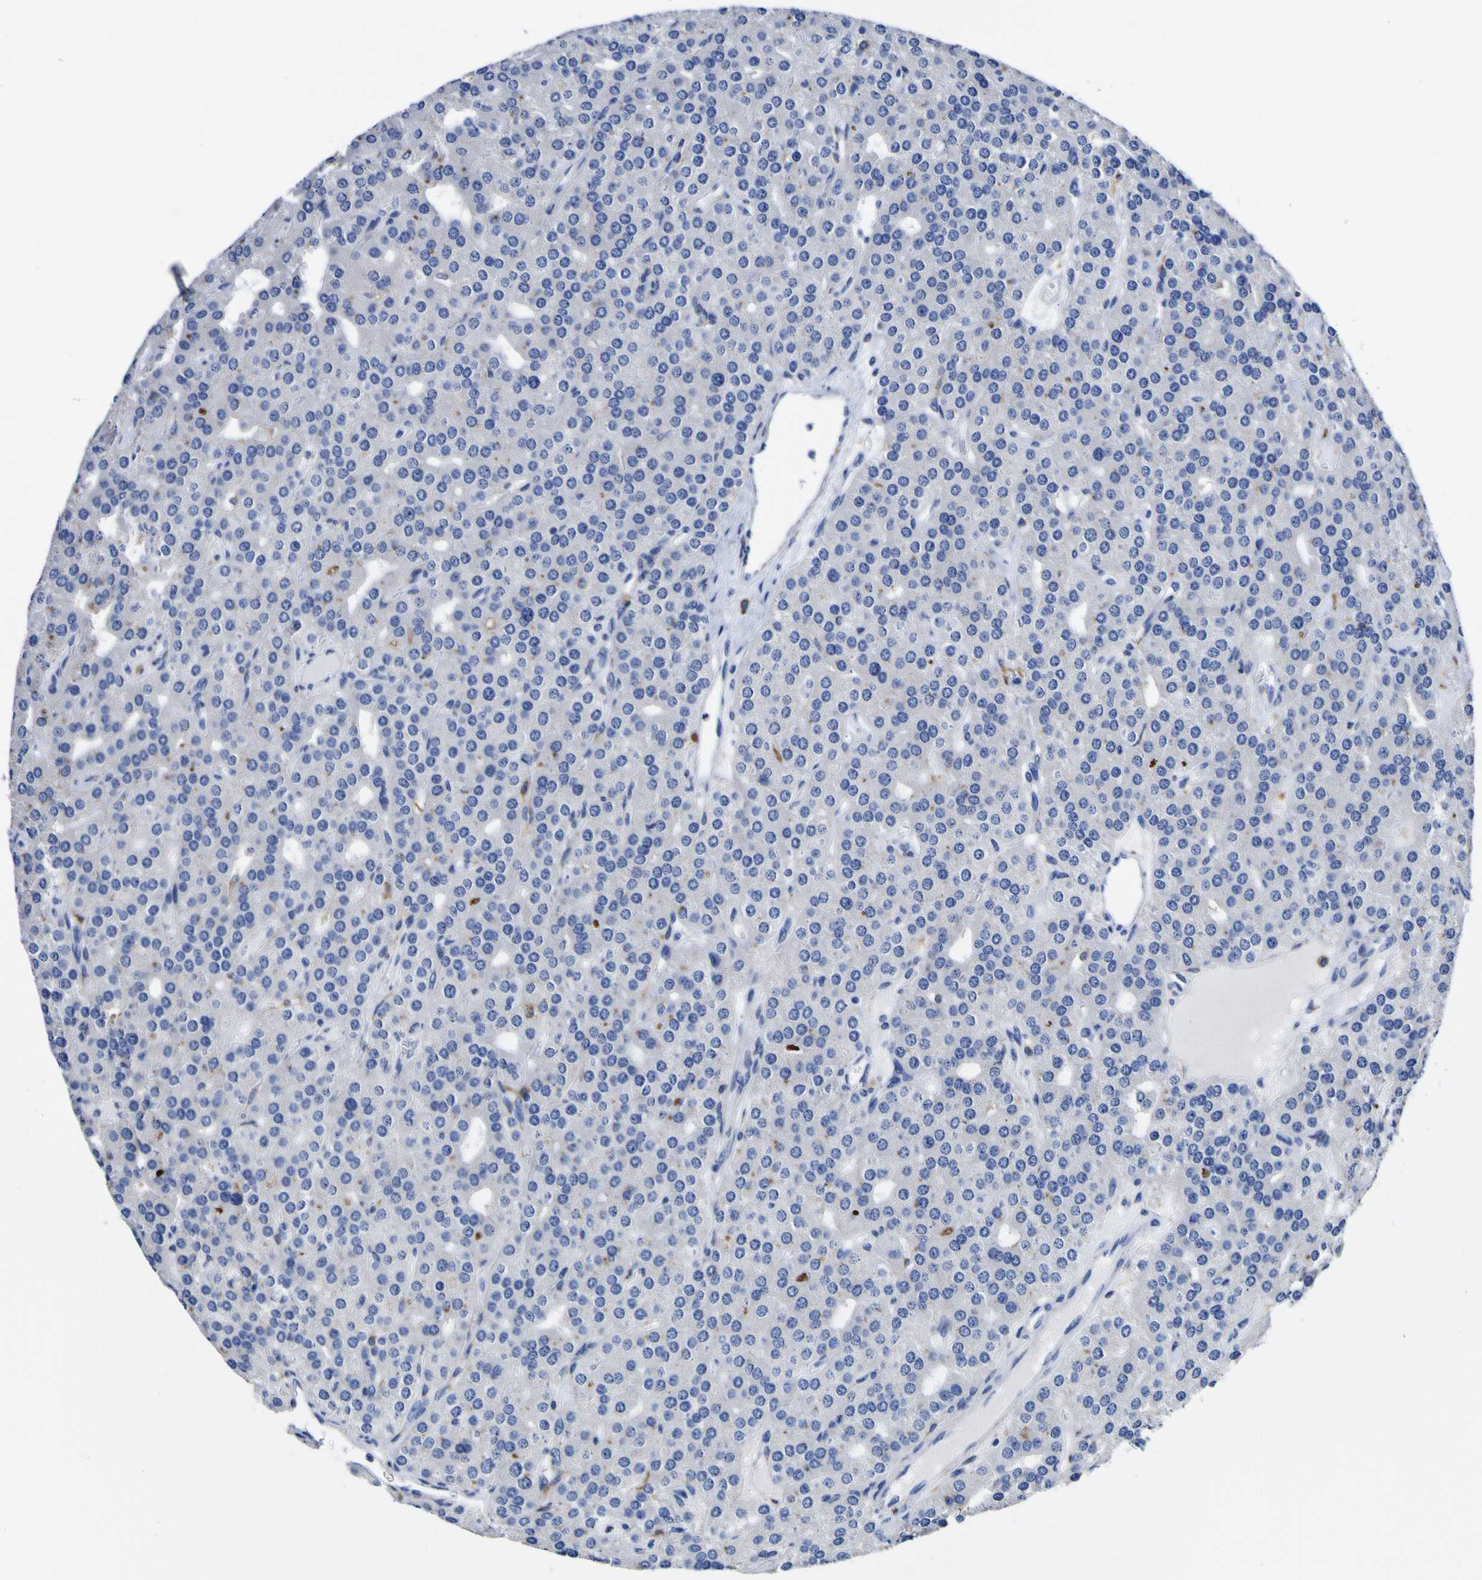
{"staining": {"intensity": "moderate", "quantity": "<25%", "location": "cytoplasmic/membranous"}, "tissue": "parathyroid gland", "cell_type": "Glandular cells", "image_type": "normal", "snomed": [{"axis": "morphology", "description": "Normal tissue, NOS"}, {"axis": "morphology", "description": "Adenoma, NOS"}, {"axis": "topography", "description": "Parathyroid gland"}], "caption": "Normal parathyroid gland displays moderate cytoplasmic/membranous expression in about <25% of glandular cells, visualized by immunohistochemistry.", "gene": "HLA", "patient": {"sex": "female", "age": 86}}